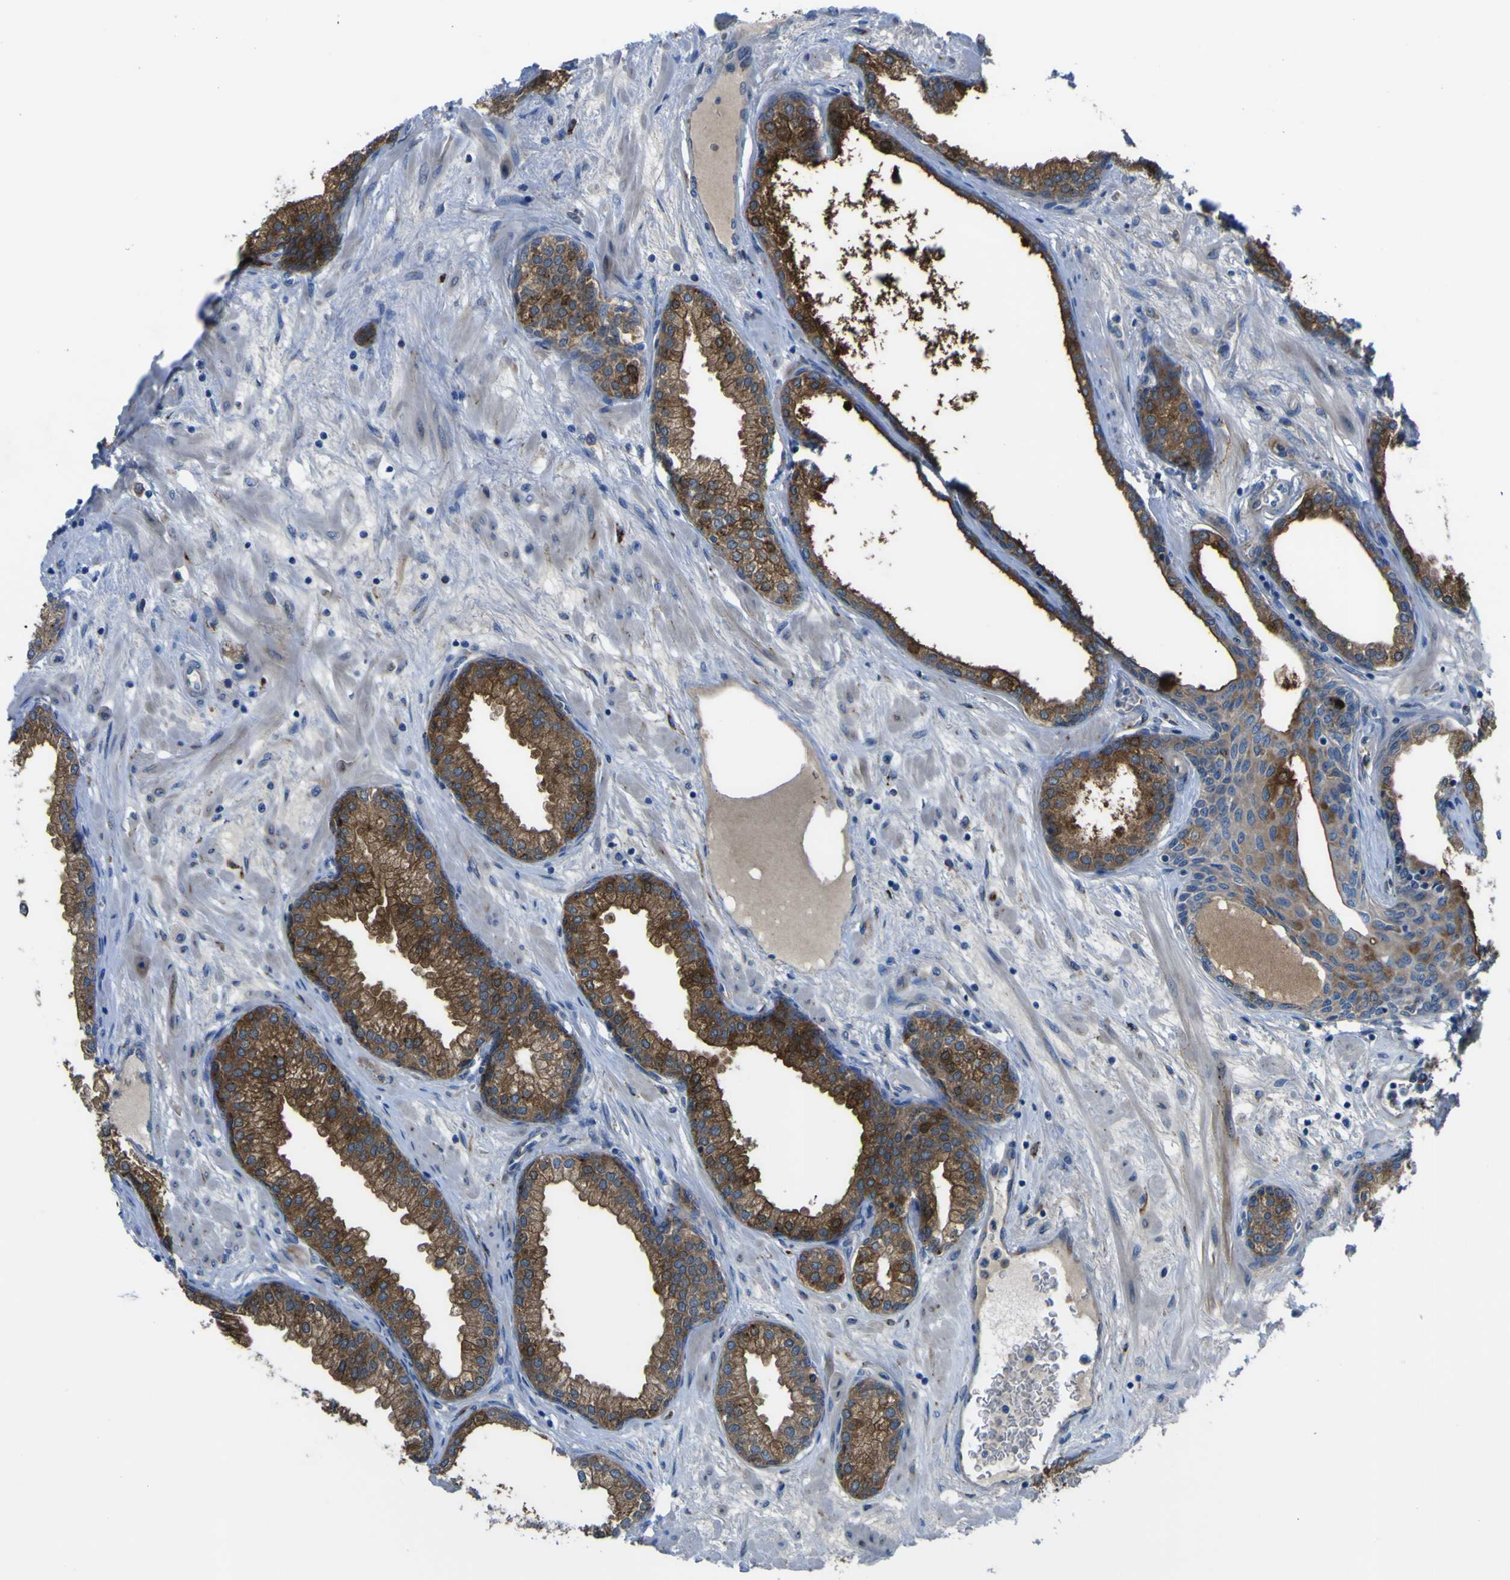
{"staining": {"intensity": "strong", "quantity": ">75%", "location": "cytoplasmic/membranous"}, "tissue": "prostate", "cell_type": "Glandular cells", "image_type": "normal", "snomed": [{"axis": "morphology", "description": "Normal tissue, NOS"}, {"axis": "morphology", "description": "Urothelial carcinoma, Low grade"}, {"axis": "topography", "description": "Urinary bladder"}, {"axis": "topography", "description": "Prostate"}], "caption": "A histopathology image showing strong cytoplasmic/membranous staining in about >75% of glandular cells in unremarkable prostate, as visualized by brown immunohistochemical staining.", "gene": "CST3", "patient": {"sex": "male", "age": 60}}